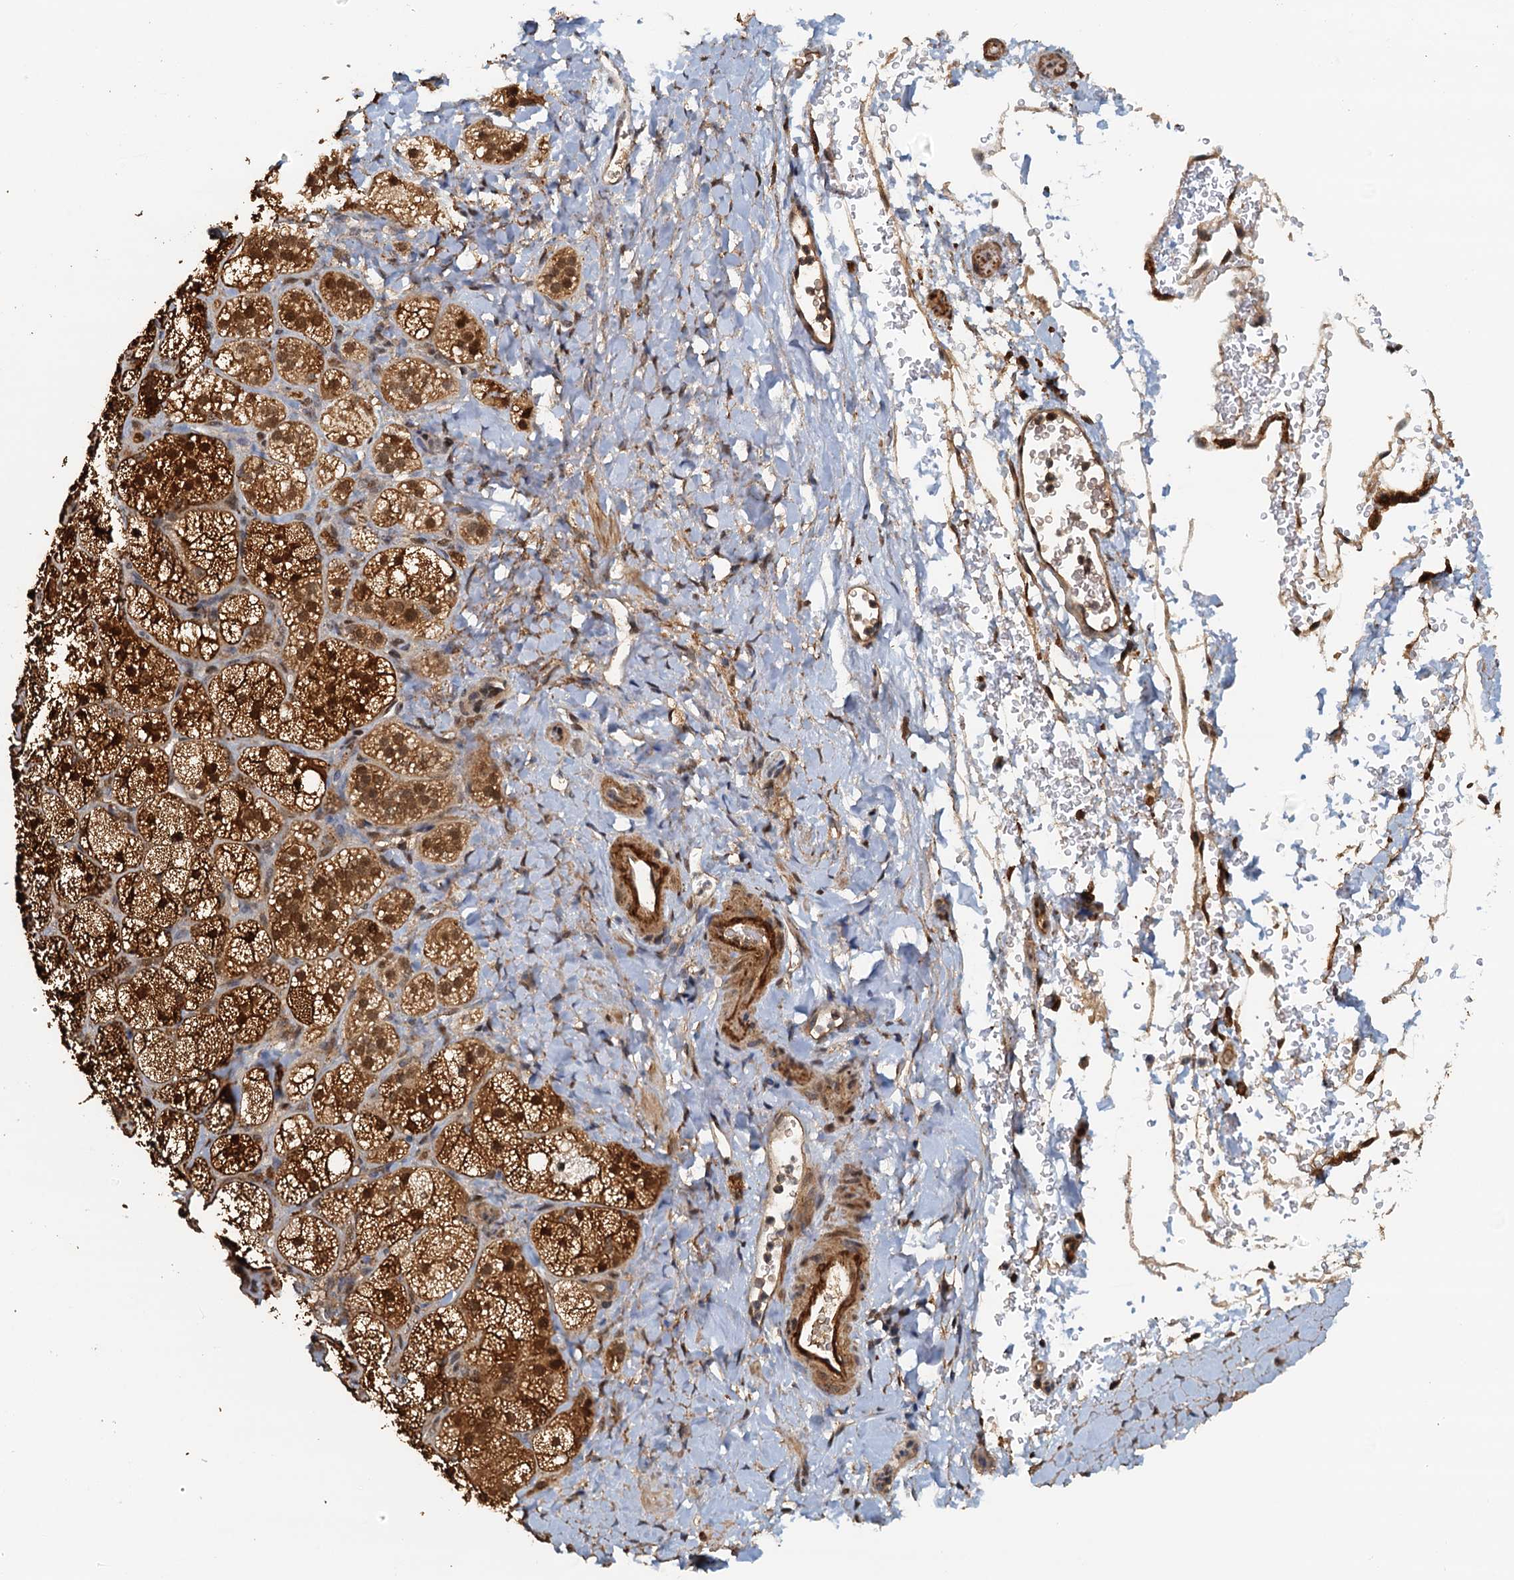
{"staining": {"intensity": "strong", "quantity": ">75%", "location": "cytoplasmic/membranous,nuclear"}, "tissue": "adrenal gland", "cell_type": "Glandular cells", "image_type": "normal", "snomed": [{"axis": "morphology", "description": "Normal tissue, NOS"}, {"axis": "topography", "description": "Adrenal gland"}], "caption": "Human adrenal gland stained with a brown dye displays strong cytoplasmic/membranous,nuclear positive staining in approximately >75% of glandular cells.", "gene": "UBL7", "patient": {"sex": "male", "age": 61}}